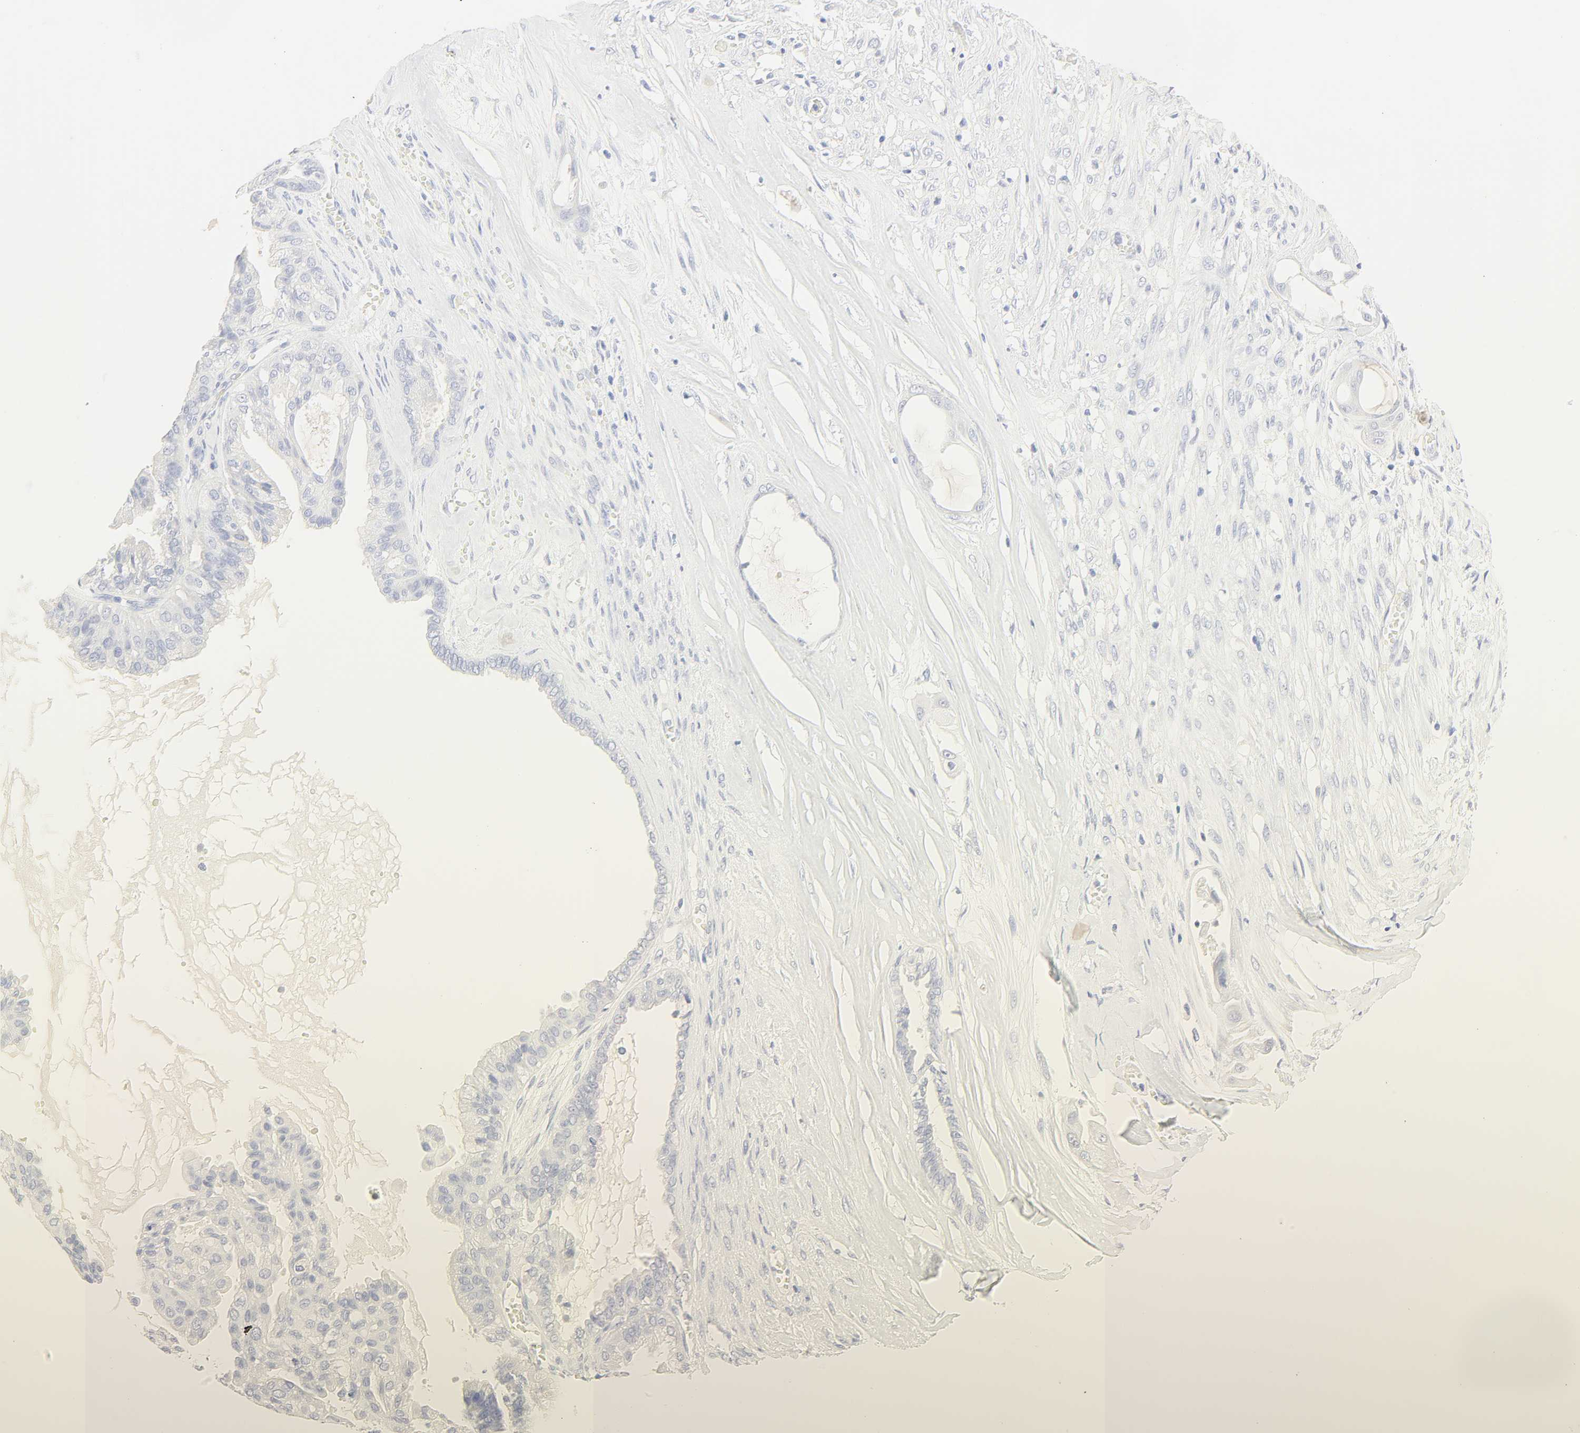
{"staining": {"intensity": "negative", "quantity": "none", "location": "none"}, "tissue": "ovarian cancer", "cell_type": "Tumor cells", "image_type": "cancer", "snomed": [{"axis": "morphology", "description": "Carcinoma, NOS"}, {"axis": "morphology", "description": "Carcinoma, endometroid"}, {"axis": "topography", "description": "Ovary"}], "caption": "The histopathology image displays no staining of tumor cells in ovarian cancer. (DAB immunohistochemistry (IHC) visualized using brightfield microscopy, high magnification).", "gene": "SLCO1B3", "patient": {"sex": "female", "age": 50}}